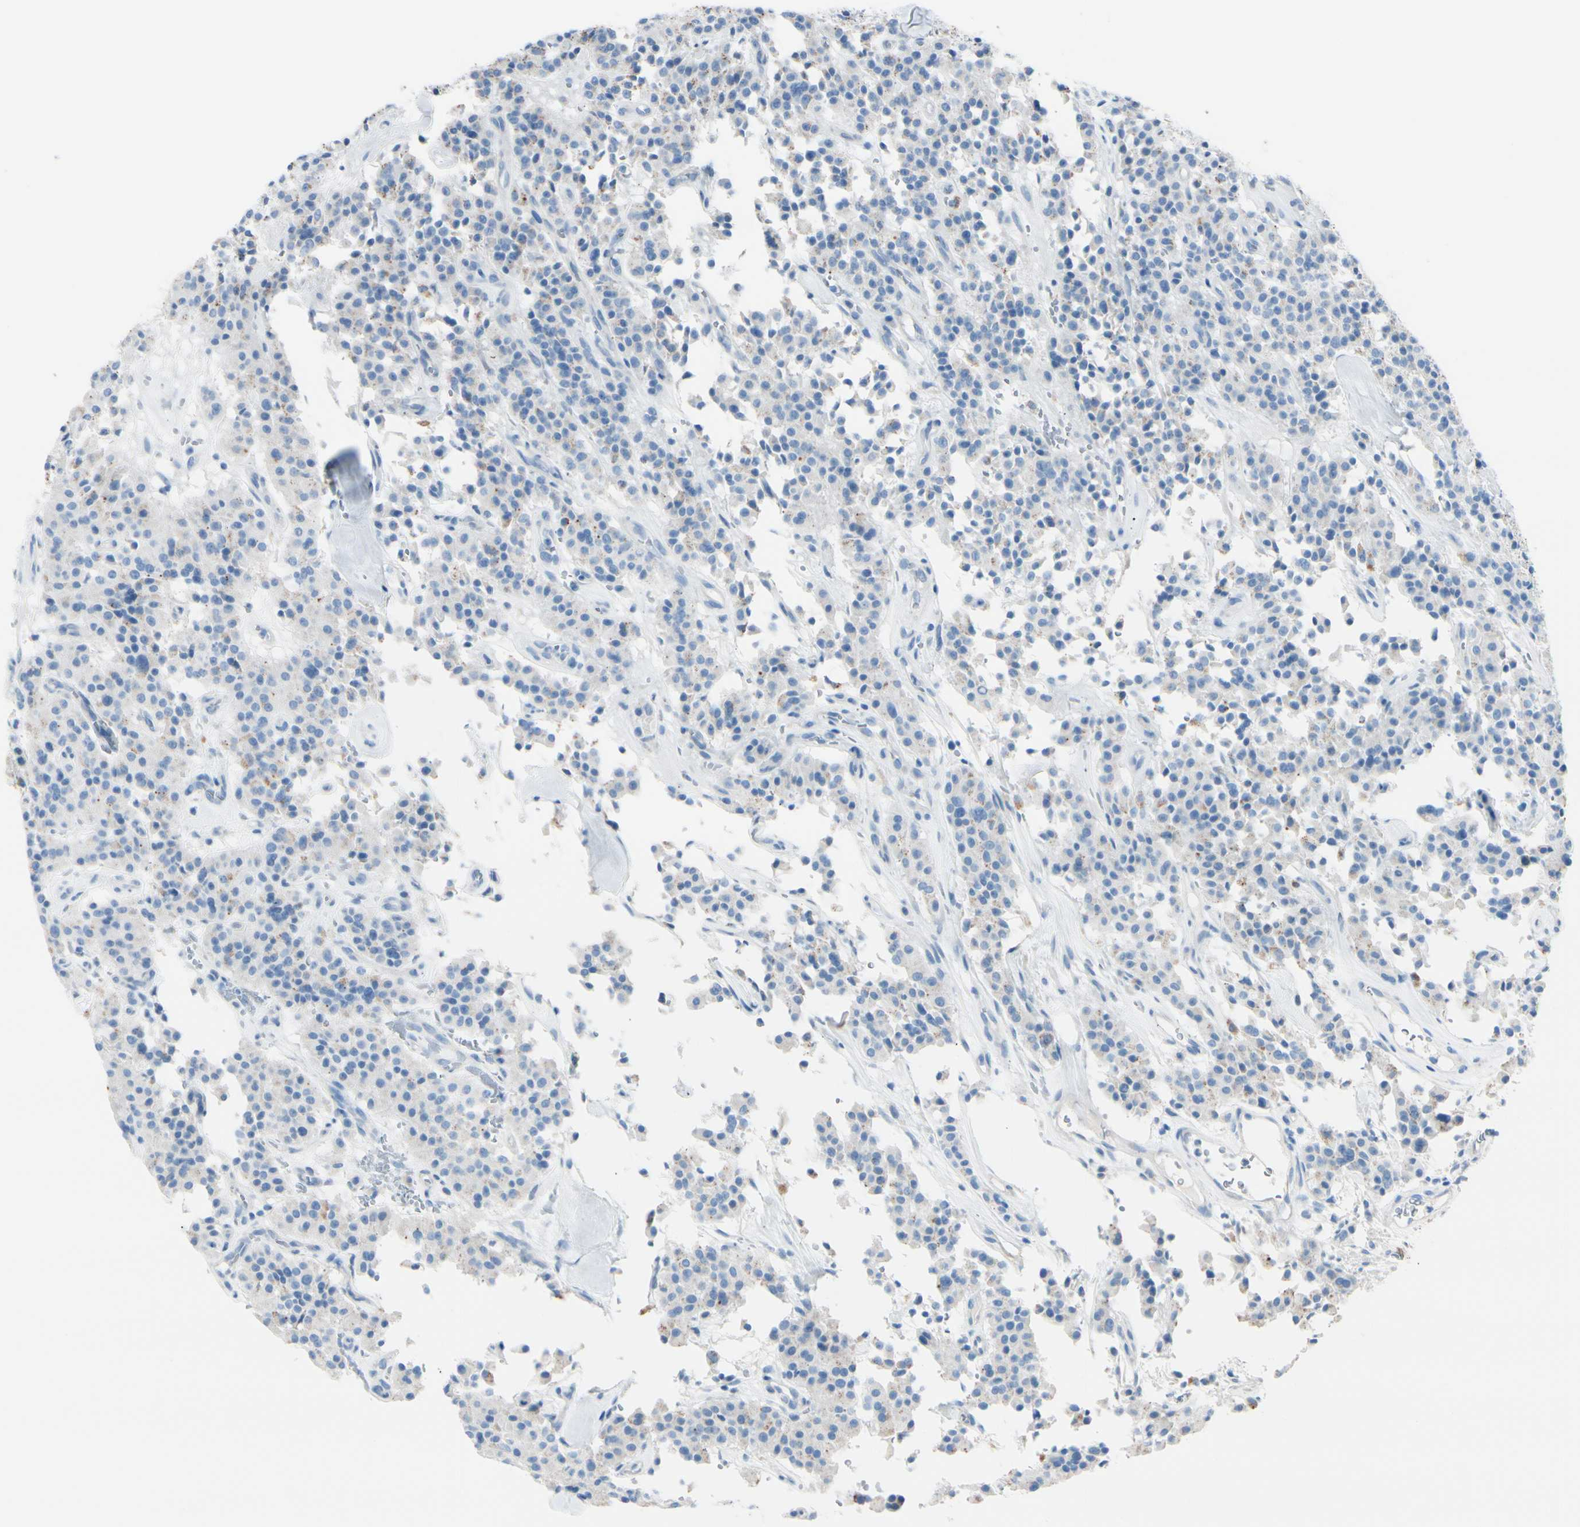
{"staining": {"intensity": "weak", "quantity": "<25%", "location": "cytoplasmic/membranous"}, "tissue": "carcinoid", "cell_type": "Tumor cells", "image_type": "cancer", "snomed": [{"axis": "morphology", "description": "Carcinoid, malignant, NOS"}, {"axis": "topography", "description": "Lung"}], "caption": "This is an immunohistochemistry photomicrograph of human carcinoid. There is no expression in tumor cells.", "gene": "EPHA3", "patient": {"sex": "male", "age": 30}}